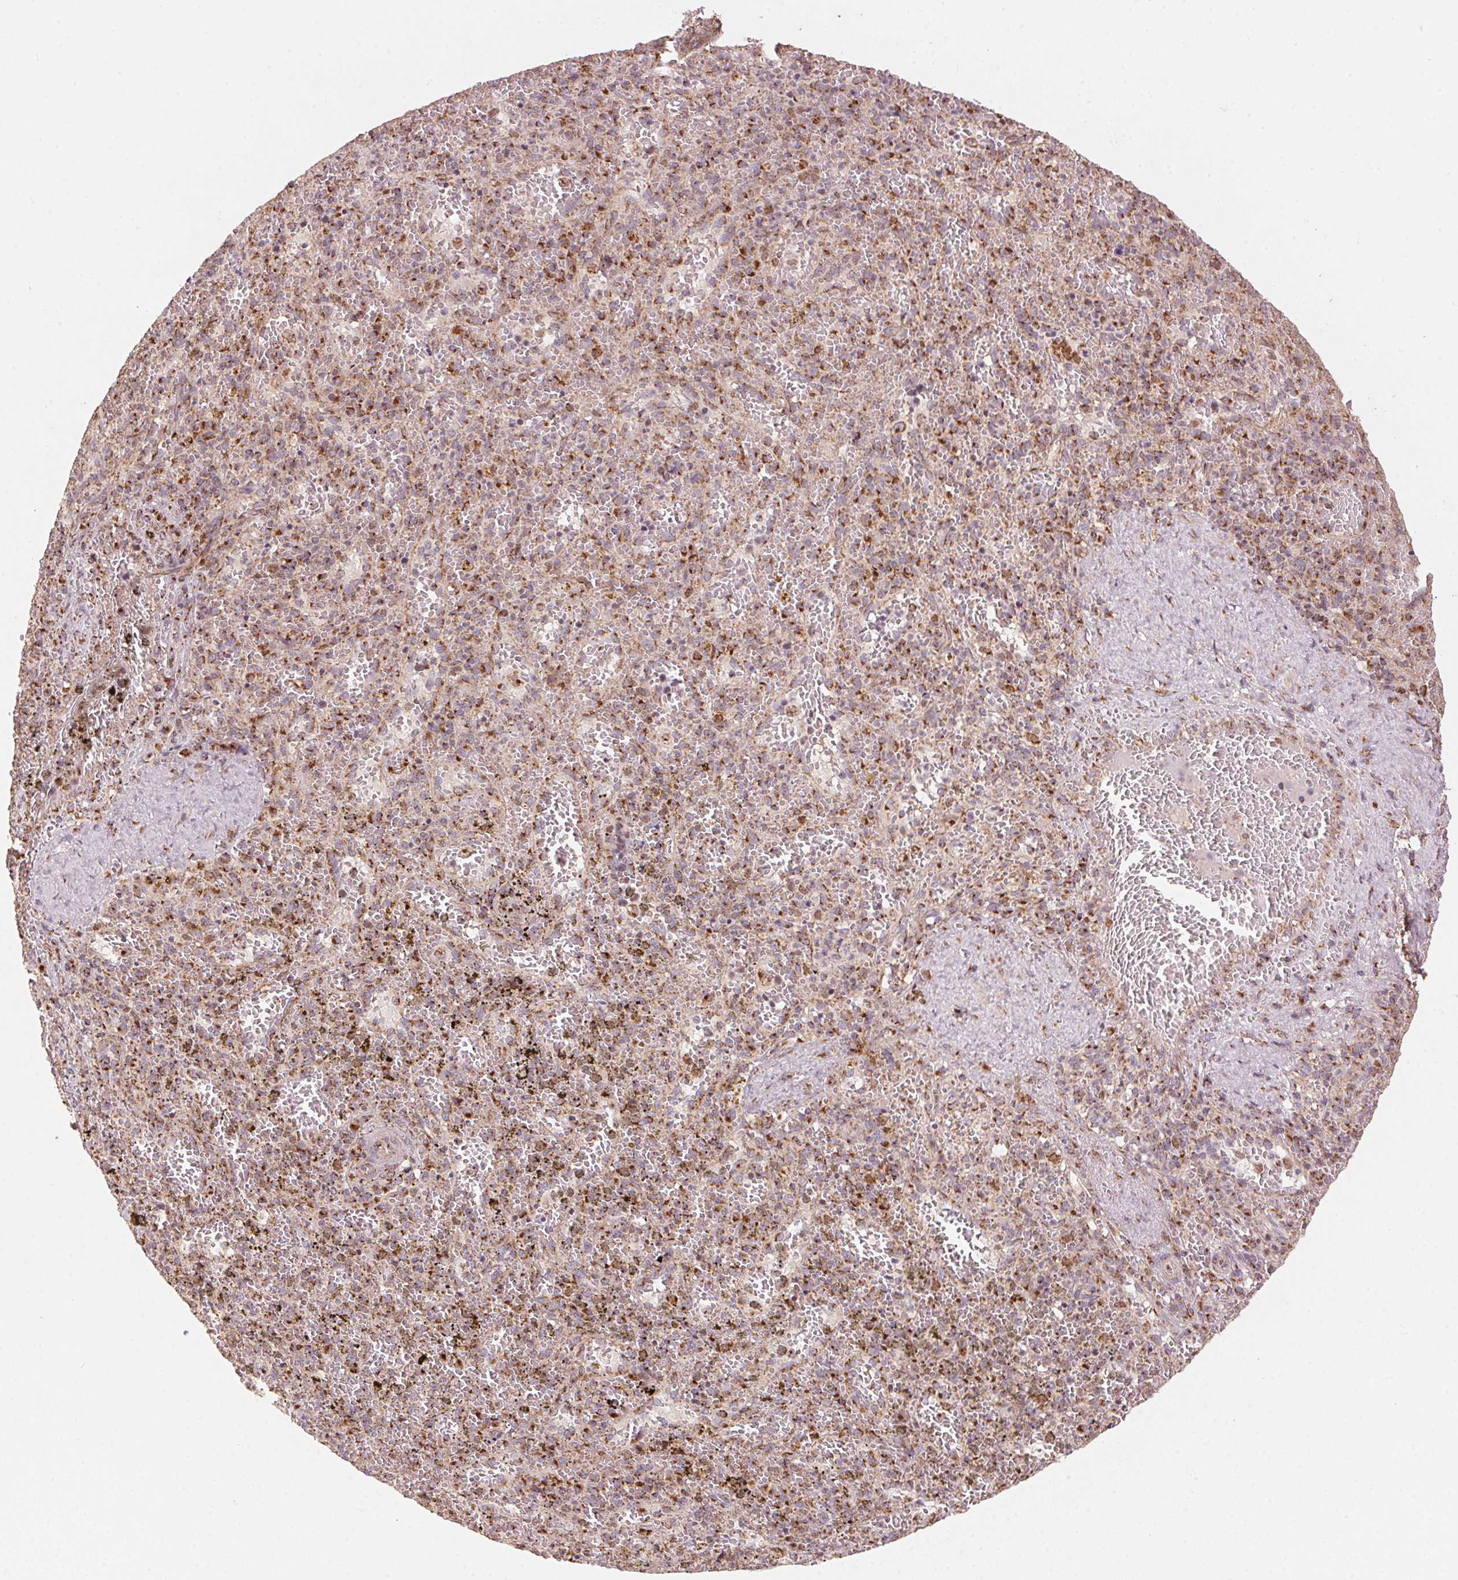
{"staining": {"intensity": "moderate", "quantity": "25%-75%", "location": "cytoplasmic/membranous"}, "tissue": "spleen", "cell_type": "Cells in red pulp", "image_type": "normal", "snomed": [{"axis": "morphology", "description": "Normal tissue, NOS"}, {"axis": "topography", "description": "Spleen"}], "caption": "Protein analysis of benign spleen reveals moderate cytoplasmic/membranous expression in approximately 25%-75% of cells in red pulp.", "gene": "TOMM70", "patient": {"sex": "female", "age": 50}}